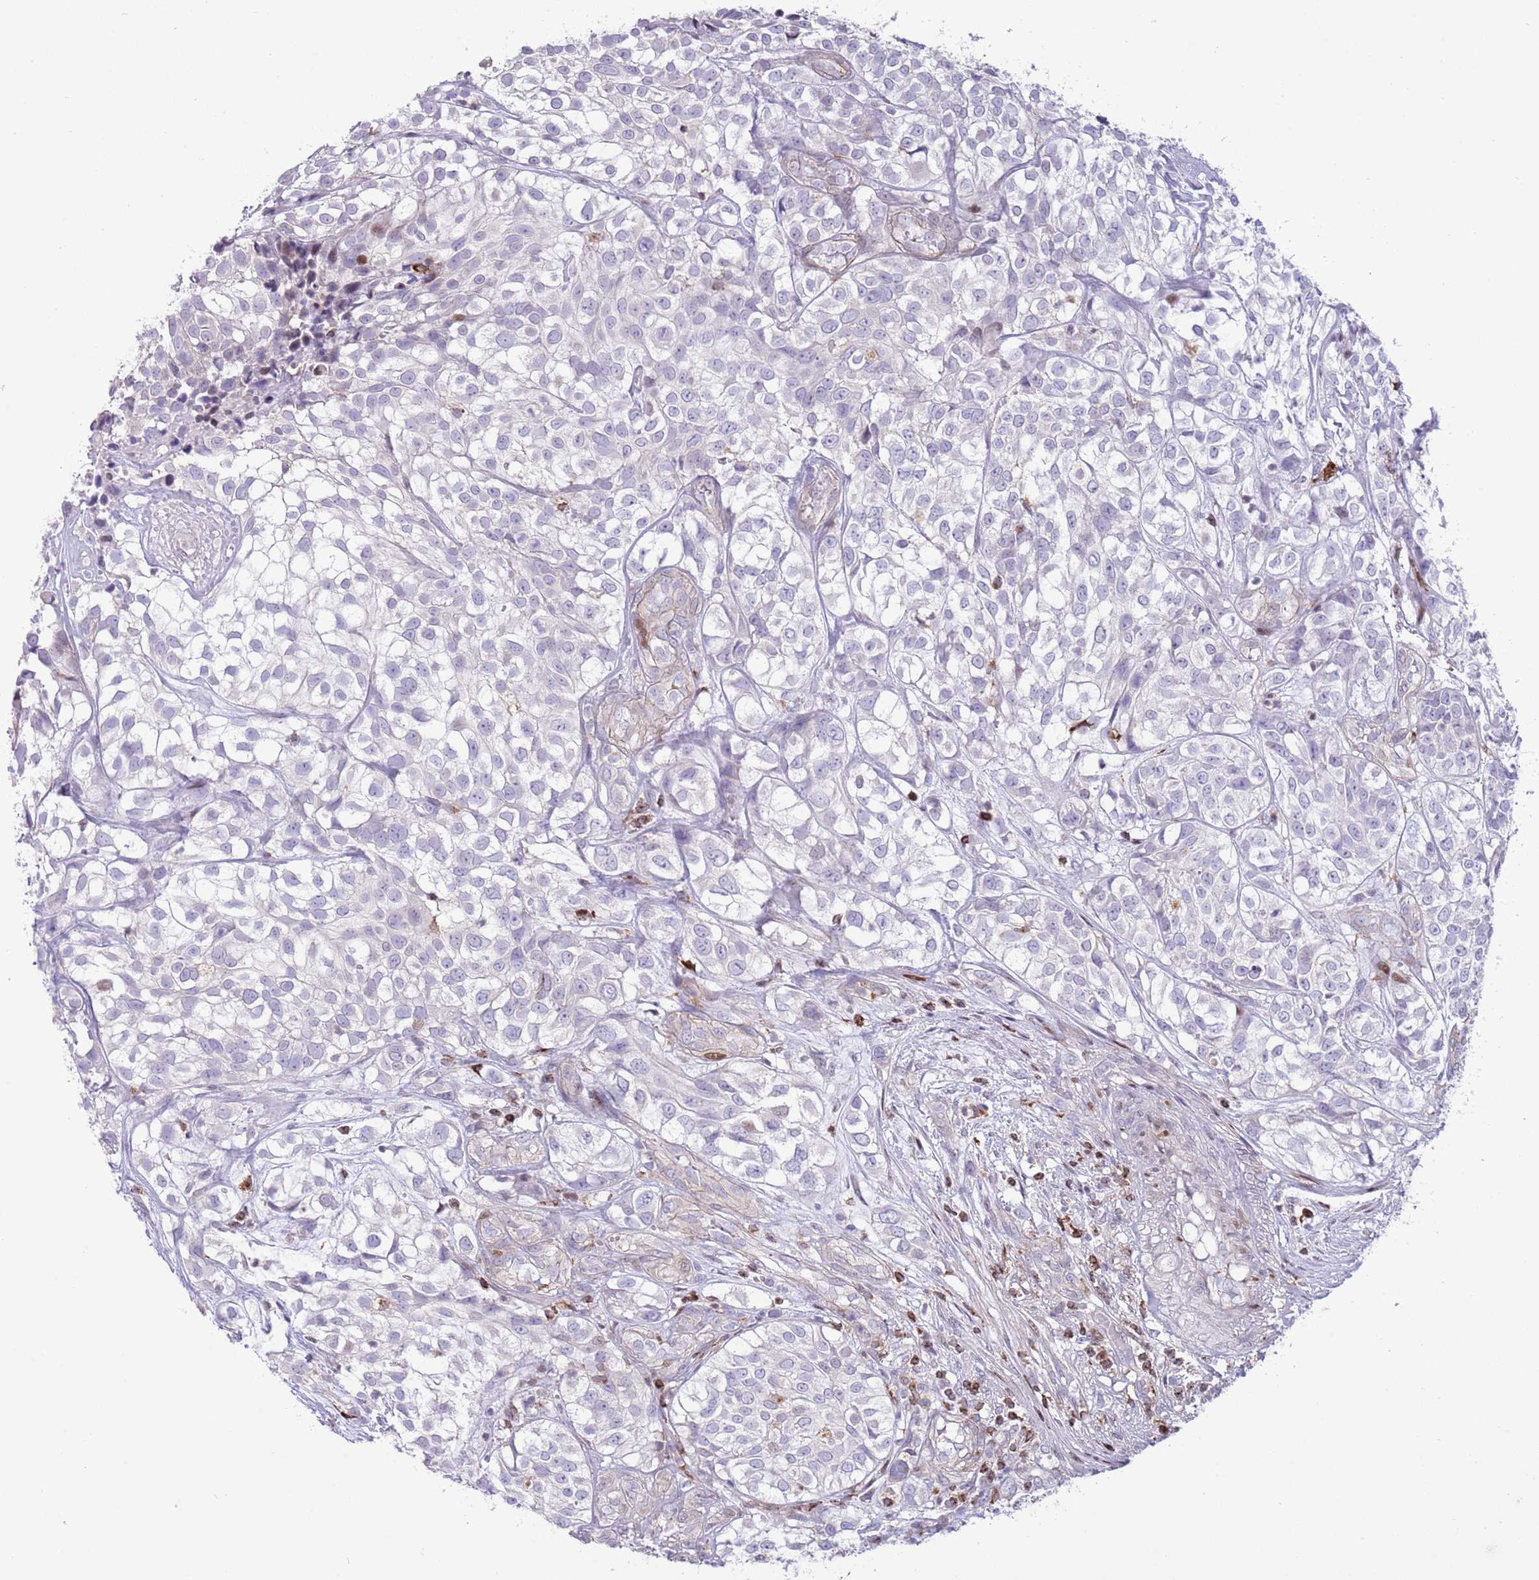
{"staining": {"intensity": "negative", "quantity": "none", "location": "none"}, "tissue": "urothelial cancer", "cell_type": "Tumor cells", "image_type": "cancer", "snomed": [{"axis": "morphology", "description": "Urothelial carcinoma, High grade"}, {"axis": "topography", "description": "Urinary bladder"}], "caption": "IHC of high-grade urothelial carcinoma exhibits no expression in tumor cells.", "gene": "ANO8", "patient": {"sex": "male", "age": 56}}